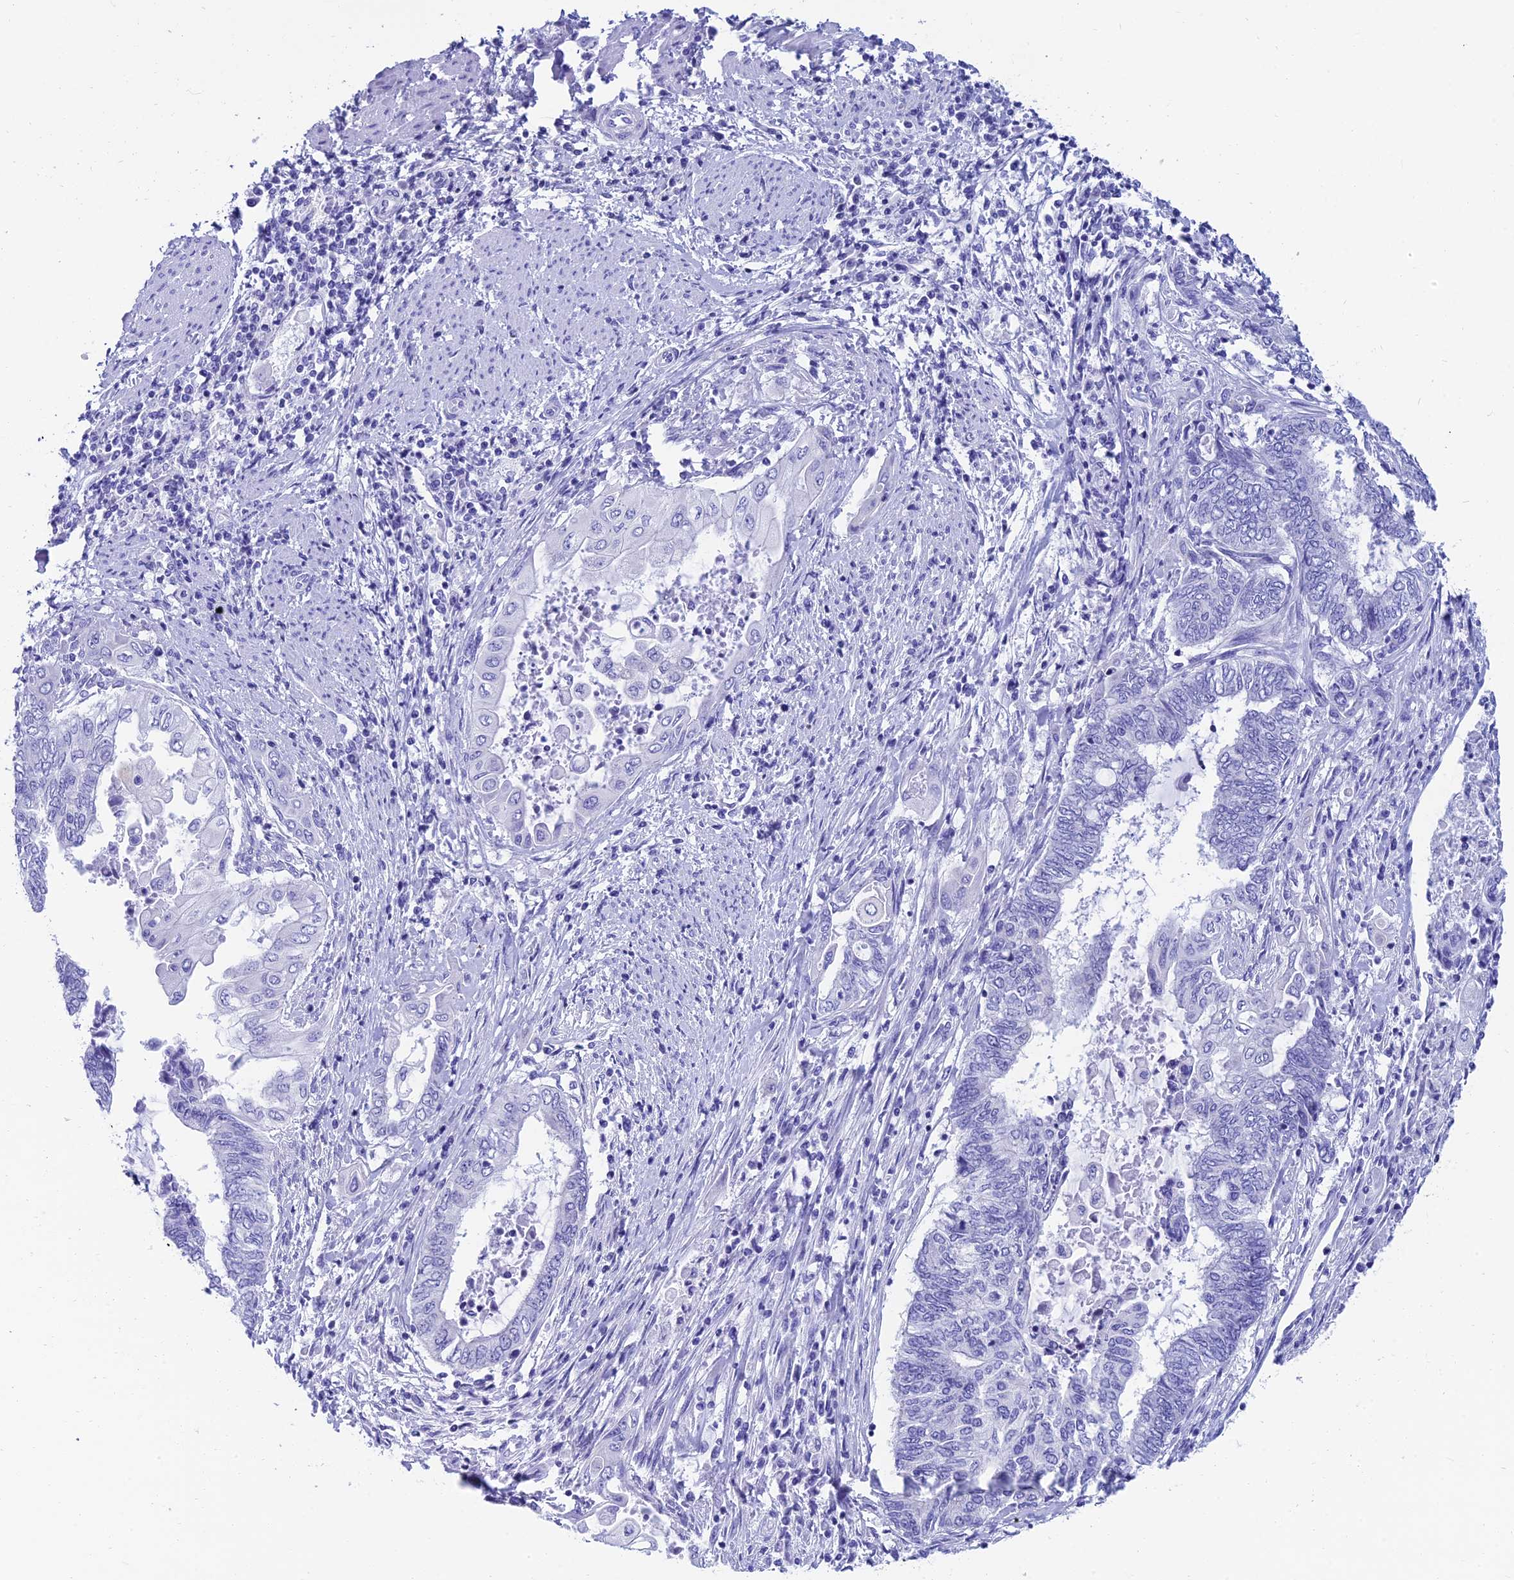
{"staining": {"intensity": "negative", "quantity": "none", "location": "none"}, "tissue": "endometrial cancer", "cell_type": "Tumor cells", "image_type": "cancer", "snomed": [{"axis": "morphology", "description": "Adenocarcinoma, NOS"}, {"axis": "topography", "description": "Uterus"}, {"axis": "topography", "description": "Endometrium"}], "caption": "The histopathology image displays no significant staining in tumor cells of endometrial cancer.", "gene": "REEP4", "patient": {"sex": "female", "age": 70}}